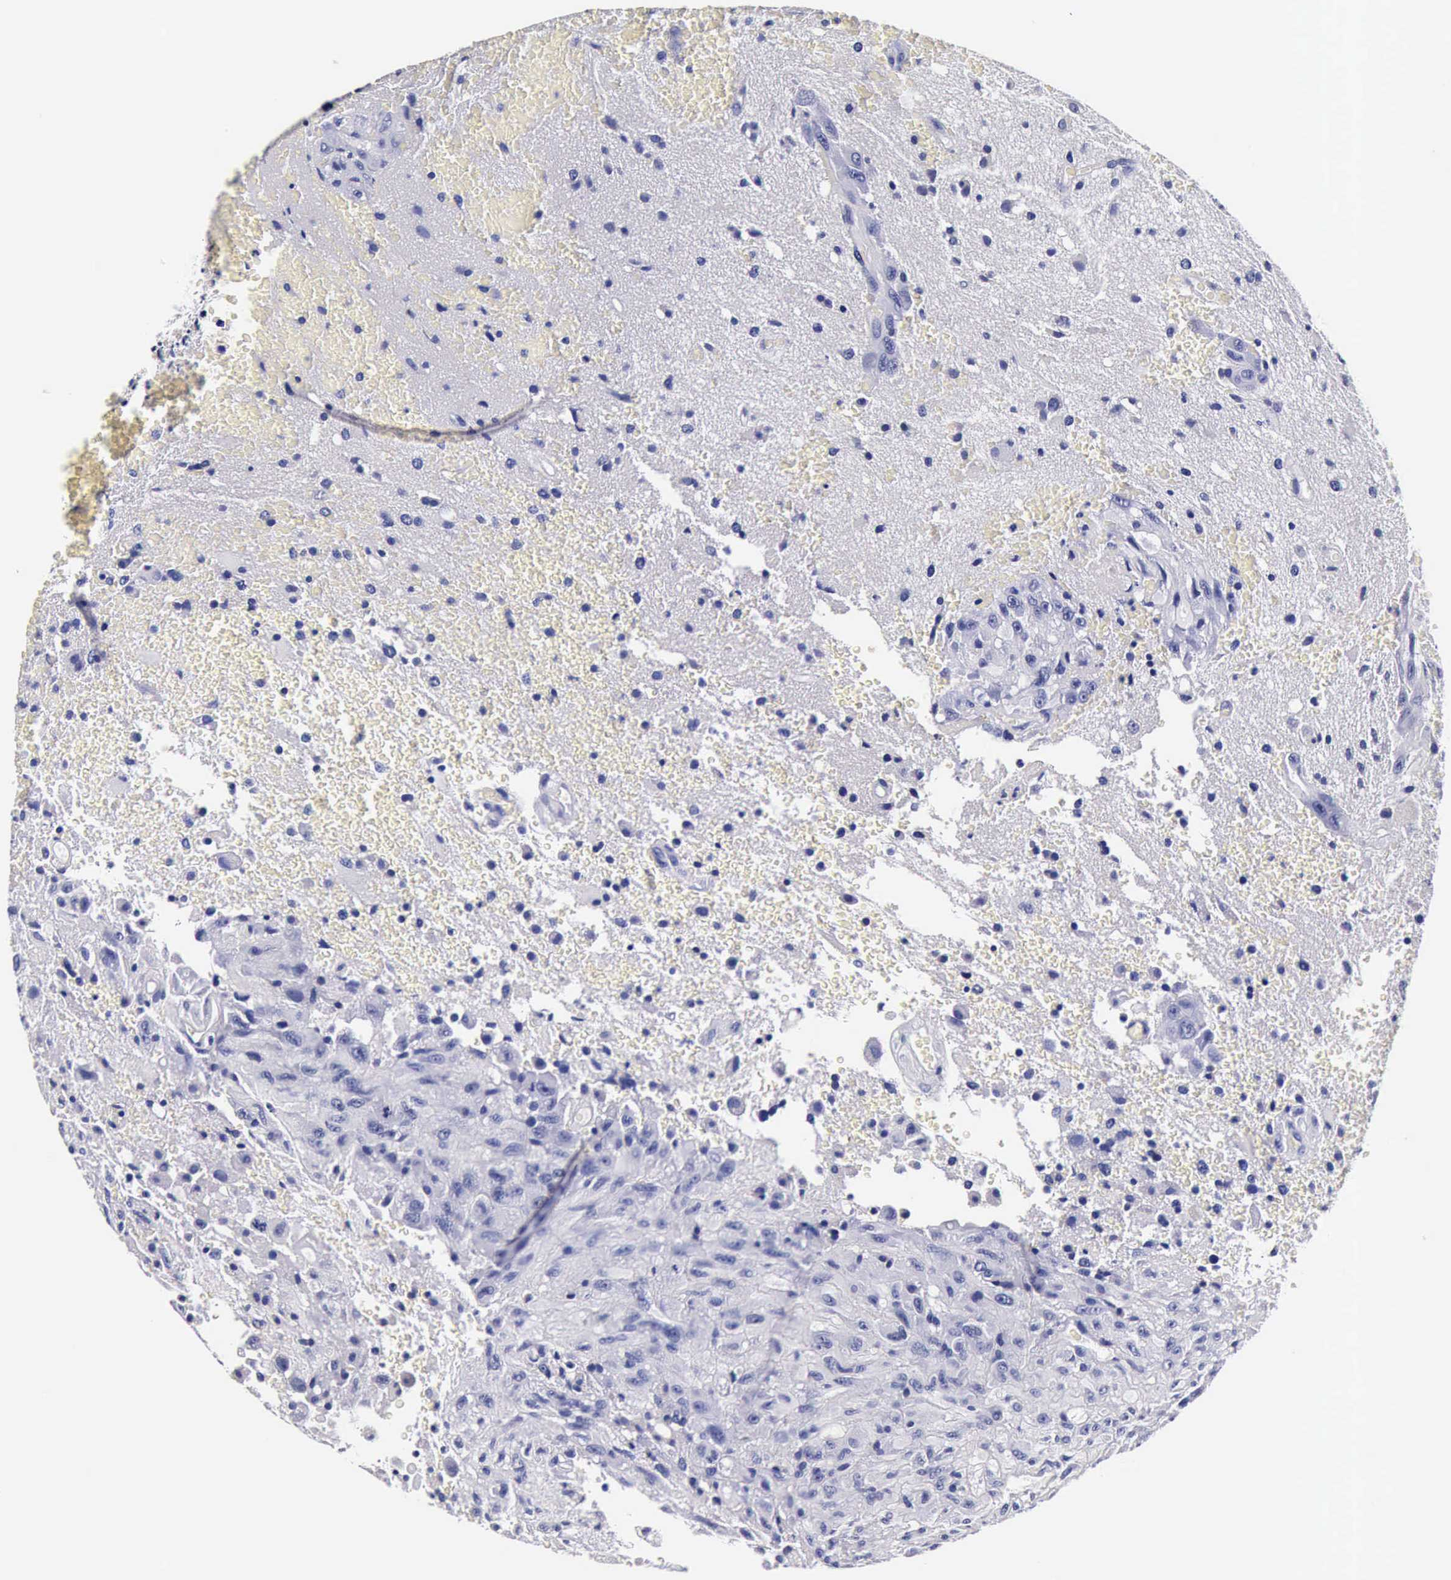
{"staining": {"intensity": "negative", "quantity": "none", "location": "none"}, "tissue": "glioma", "cell_type": "Tumor cells", "image_type": "cancer", "snomed": [{"axis": "morphology", "description": "Glioma, malignant, High grade"}, {"axis": "topography", "description": "Brain"}], "caption": "The IHC micrograph has no significant expression in tumor cells of malignant glioma (high-grade) tissue. (Stains: DAB (3,3'-diaminobenzidine) immunohistochemistry with hematoxylin counter stain, Microscopy: brightfield microscopy at high magnification).", "gene": "IAPP", "patient": {"sex": "male", "age": 48}}